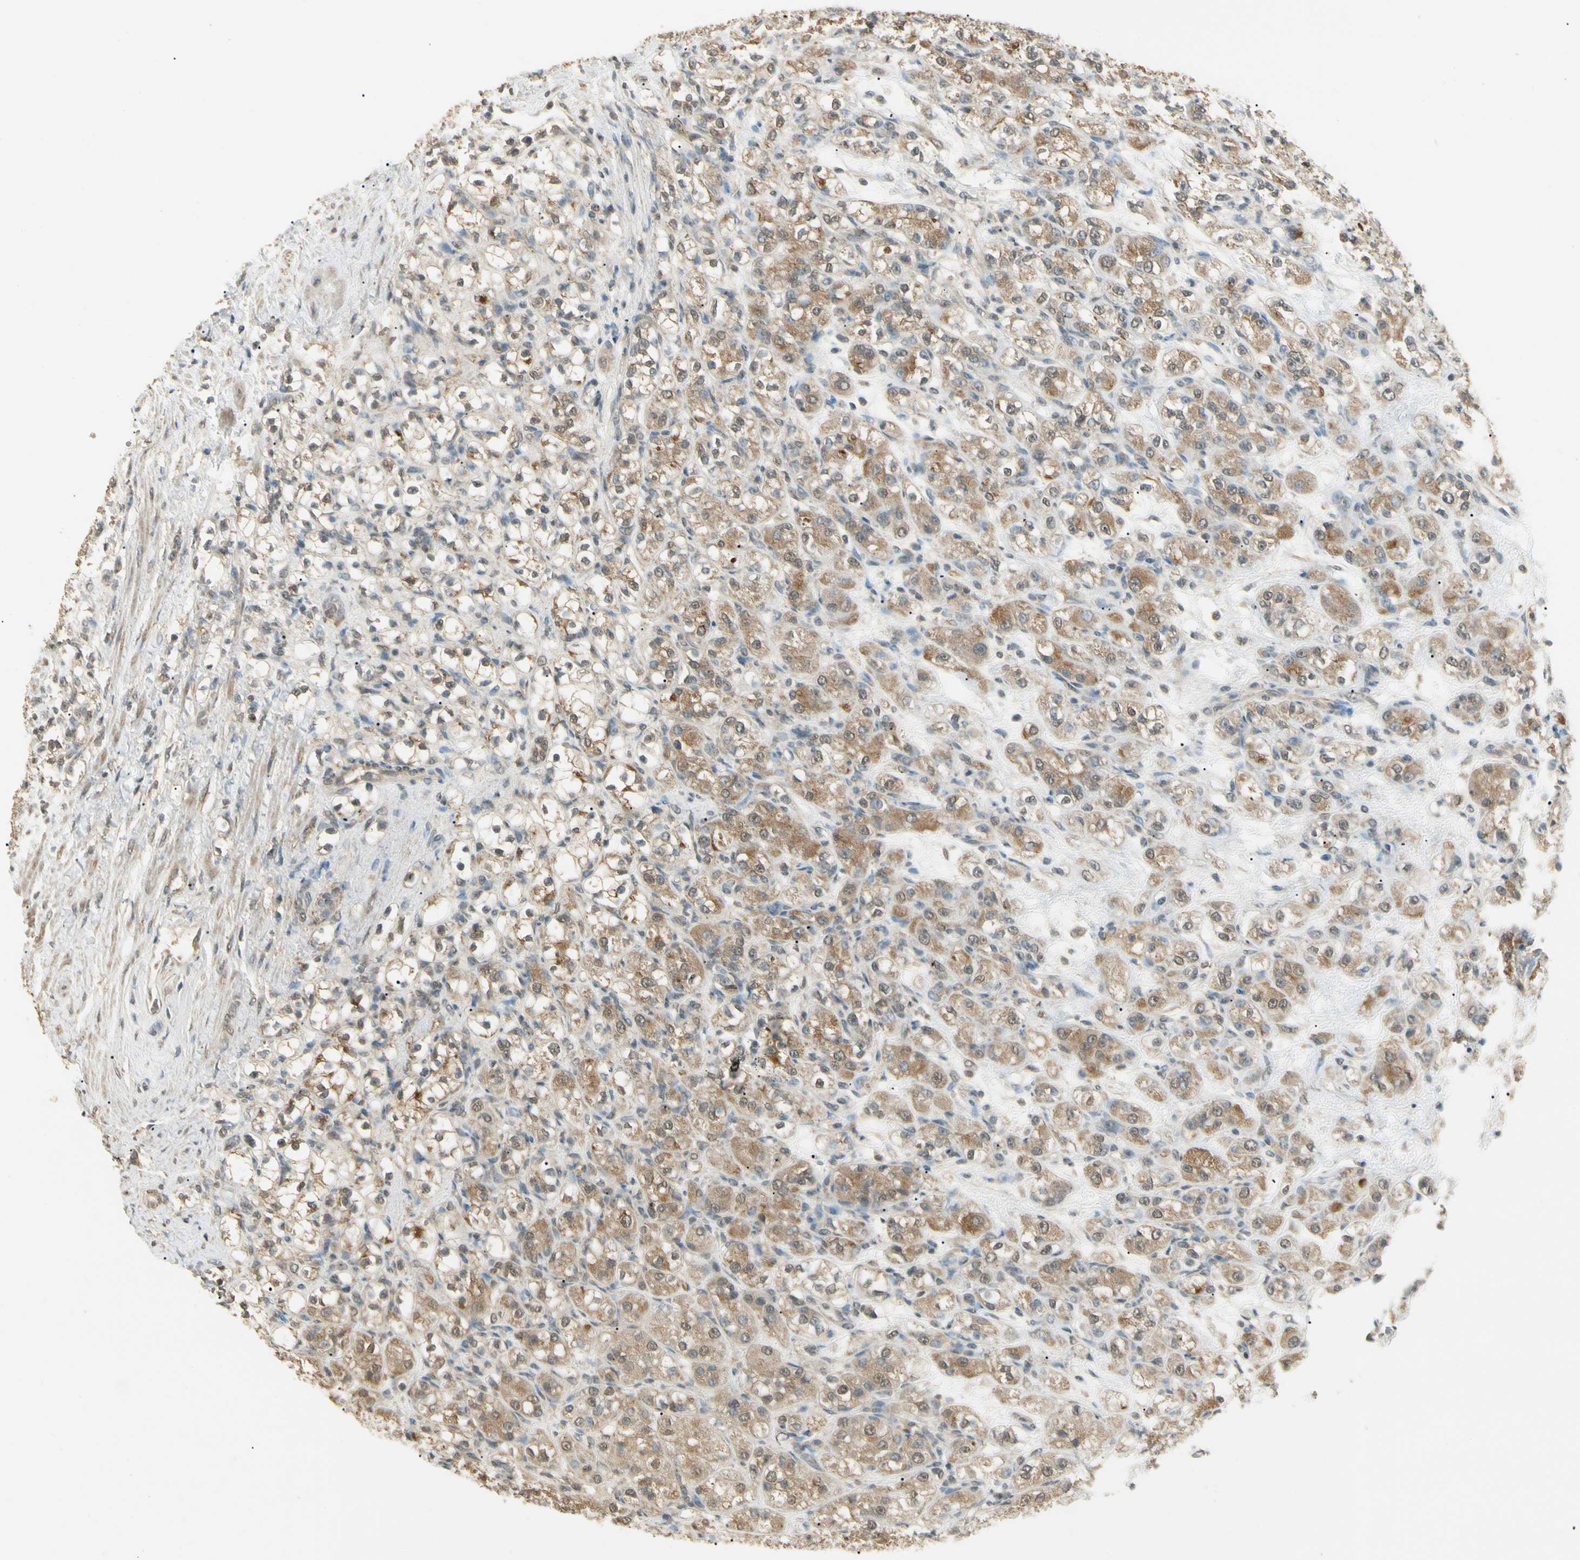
{"staining": {"intensity": "moderate", "quantity": ">75%", "location": "cytoplasmic/membranous"}, "tissue": "renal cancer", "cell_type": "Tumor cells", "image_type": "cancer", "snomed": [{"axis": "morphology", "description": "Normal tissue, NOS"}, {"axis": "morphology", "description": "Adenocarcinoma, NOS"}, {"axis": "topography", "description": "Kidney"}], "caption": "Tumor cells demonstrate moderate cytoplasmic/membranous expression in about >75% of cells in renal cancer. (Brightfield microscopy of DAB IHC at high magnification).", "gene": "SGCA", "patient": {"sex": "male", "age": 61}}